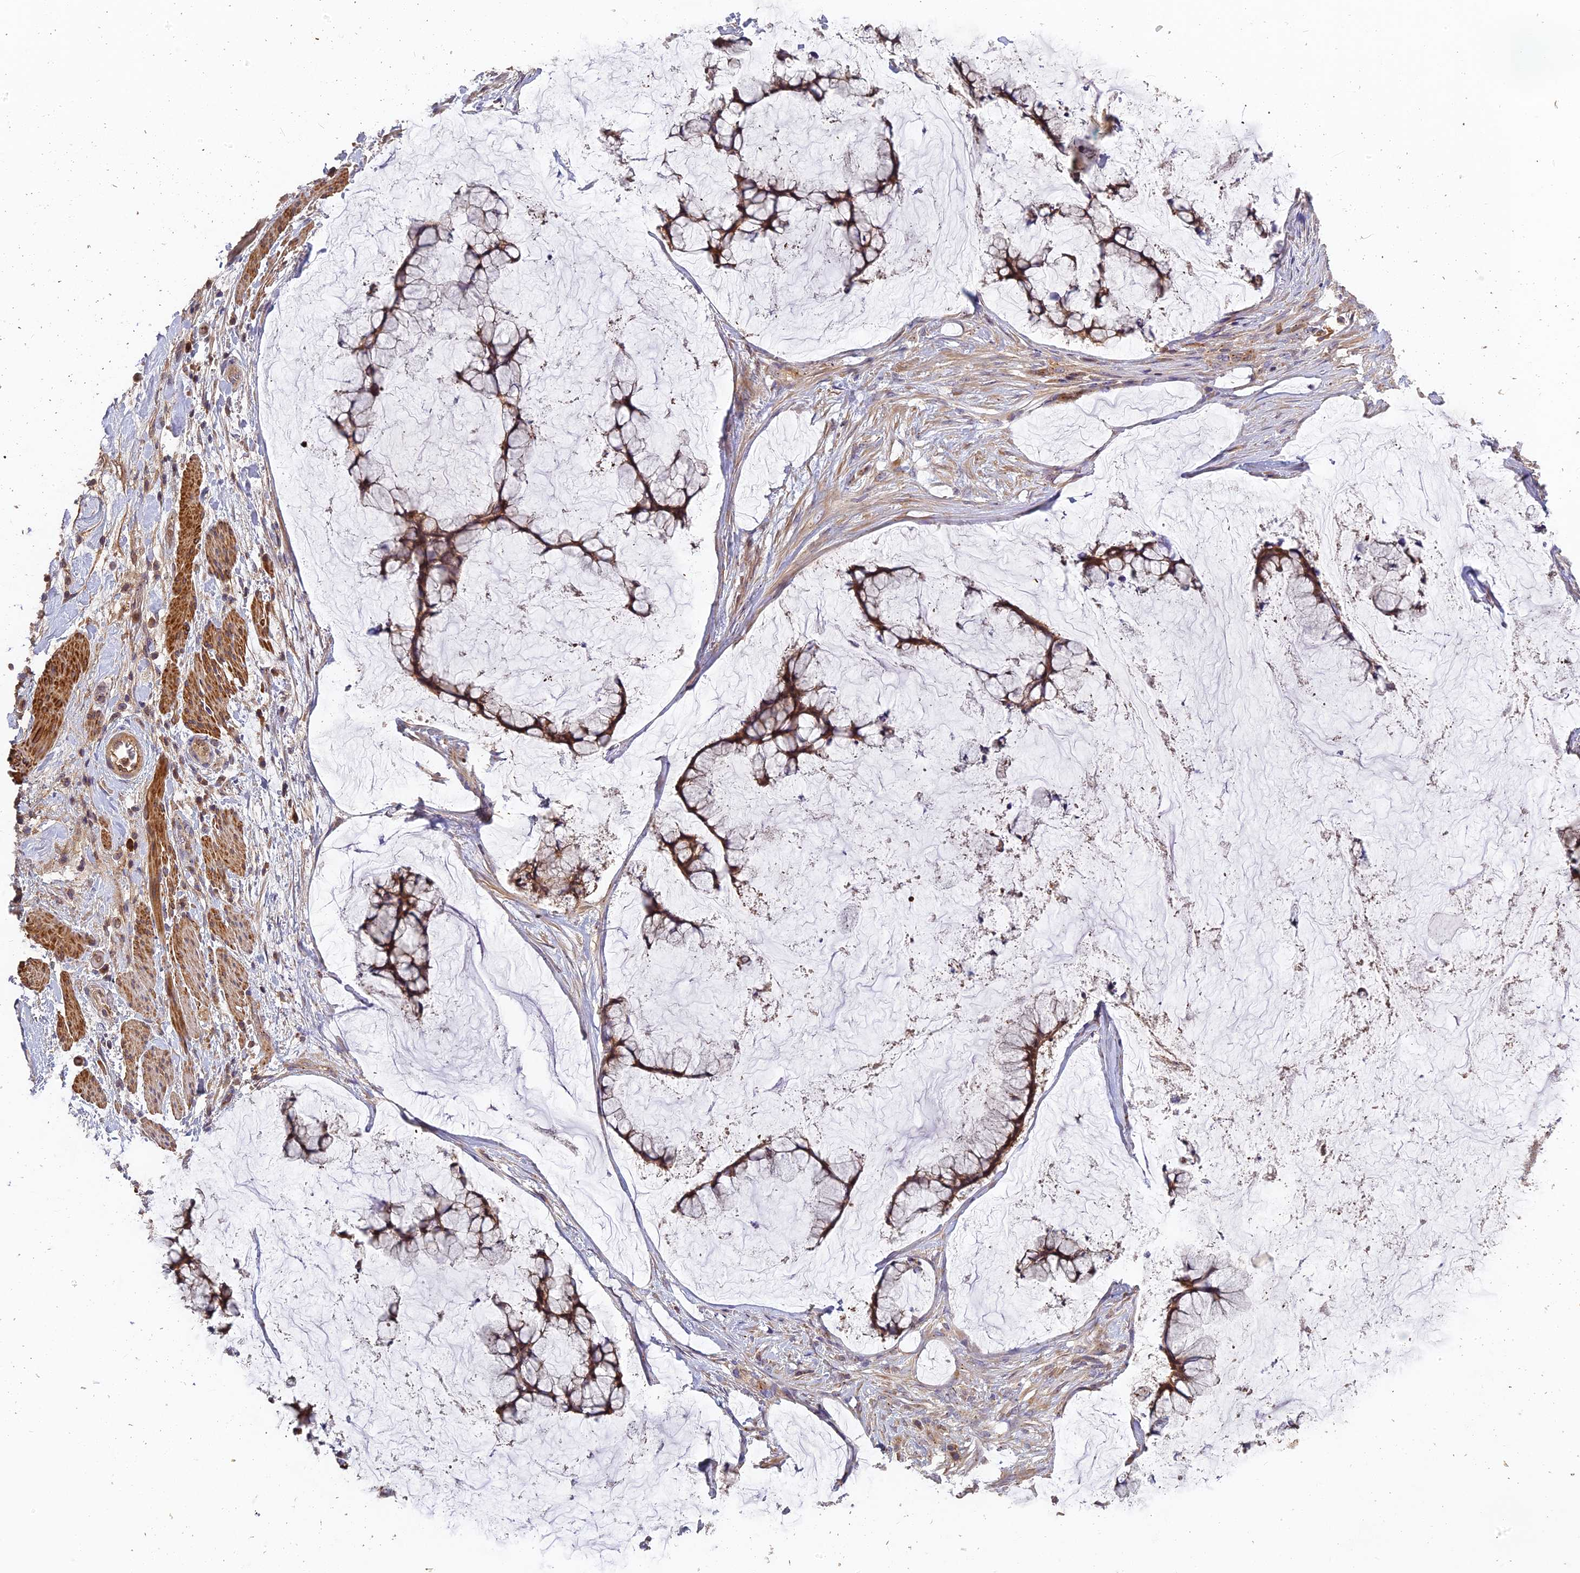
{"staining": {"intensity": "moderate", "quantity": ">75%", "location": "cytoplasmic/membranous"}, "tissue": "ovarian cancer", "cell_type": "Tumor cells", "image_type": "cancer", "snomed": [{"axis": "morphology", "description": "Cystadenocarcinoma, mucinous, NOS"}, {"axis": "topography", "description": "Ovary"}], "caption": "This photomicrograph exhibits ovarian cancer stained with immunohistochemistry (IHC) to label a protein in brown. The cytoplasmic/membranous of tumor cells show moderate positivity for the protein. Nuclei are counter-stained blue.", "gene": "RPIA", "patient": {"sex": "female", "age": 42}}